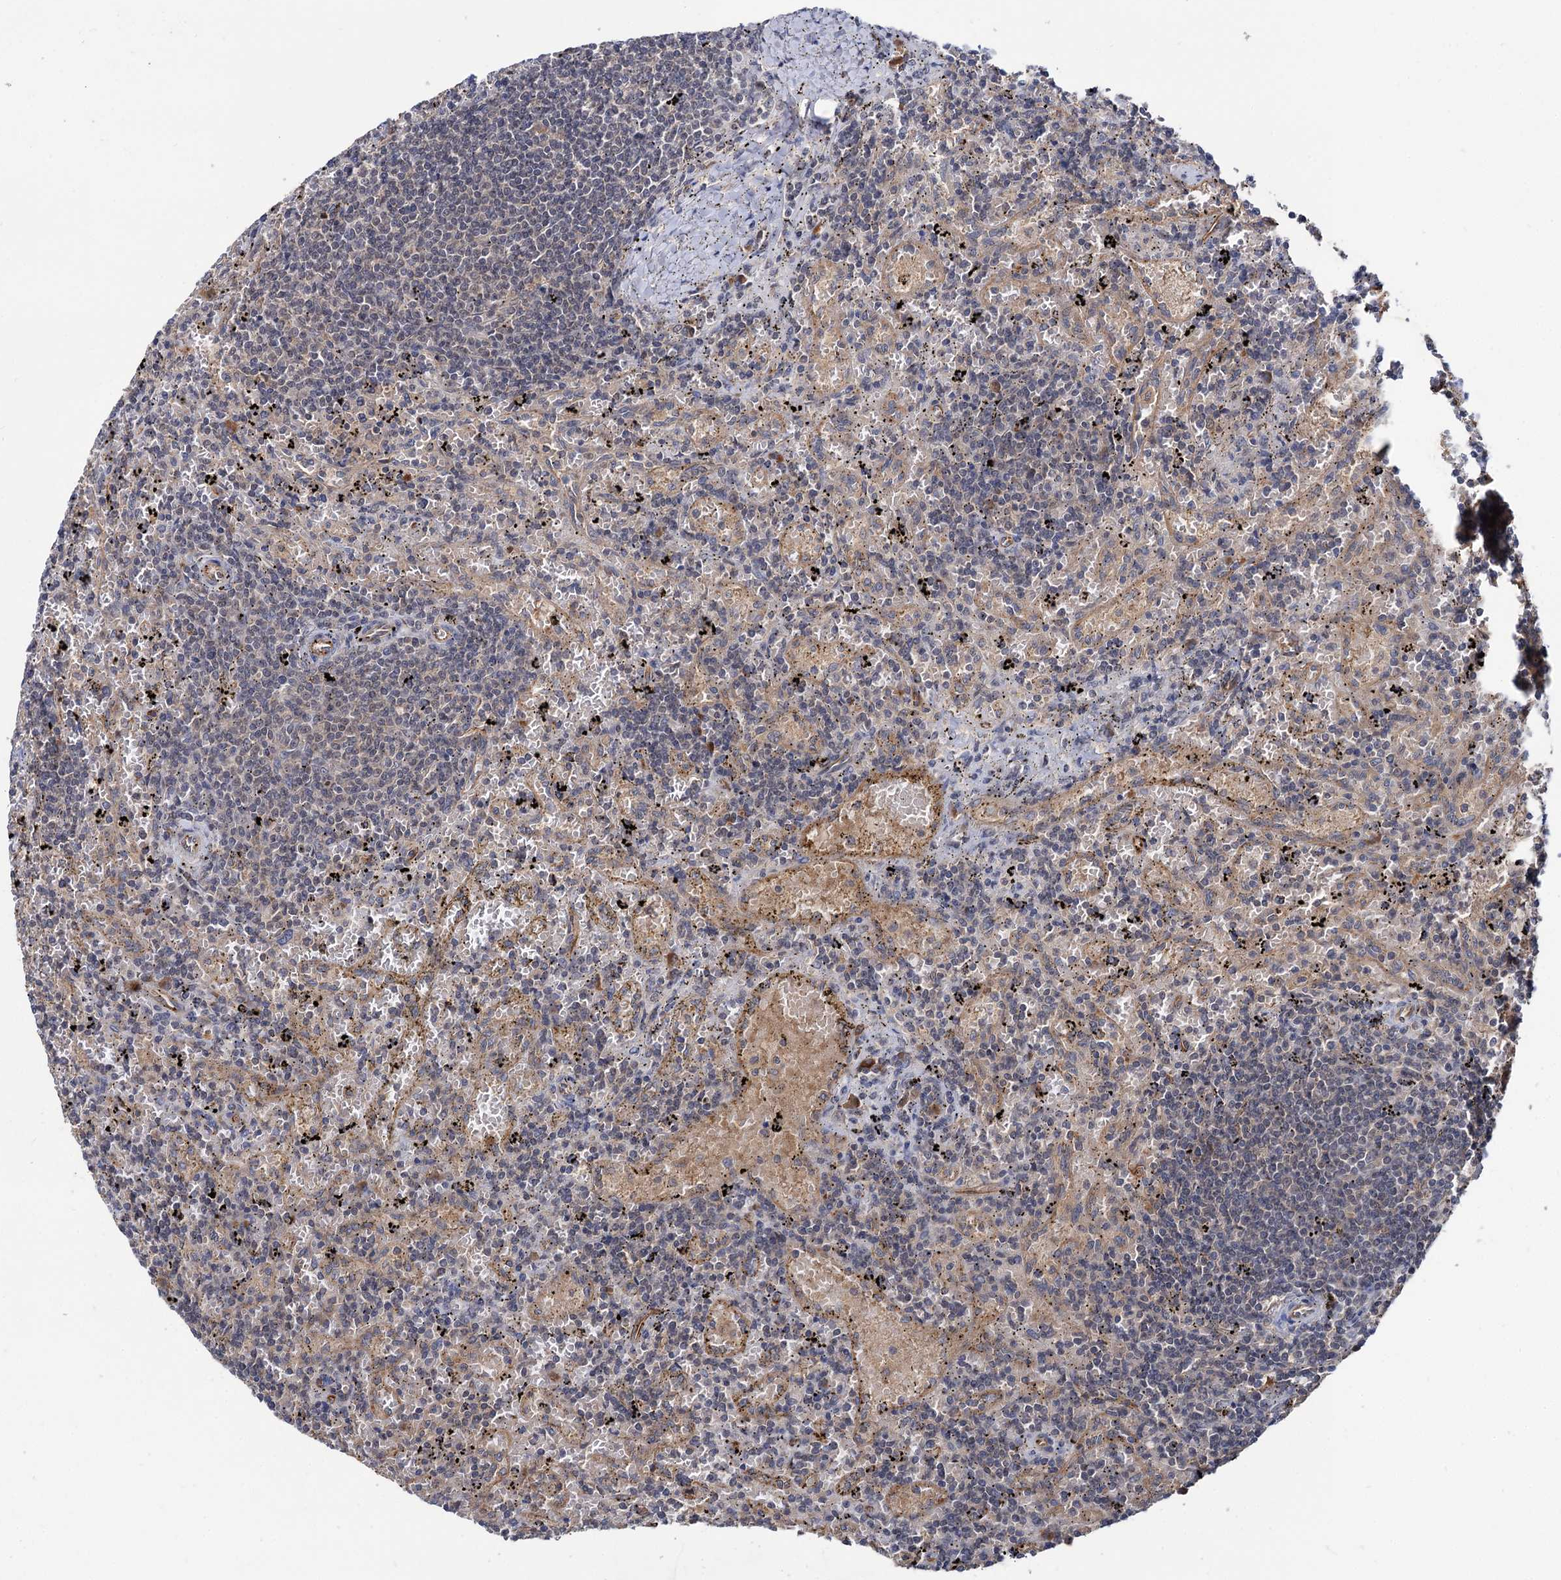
{"staining": {"intensity": "negative", "quantity": "none", "location": "none"}, "tissue": "lymphoma", "cell_type": "Tumor cells", "image_type": "cancer", "snomed": [{"axis": "morphology", "description": "Malignant lymphoma, non-Hodgkin's type, Low grade"}, {"axis": "topography", "description": "Spleen"}], "caption": "Lymphoma stained for a protein using IHC demonstrates no expression tumor cells.", "gene": "TEX9", "patient": {"sex": "male", "age": 76}}